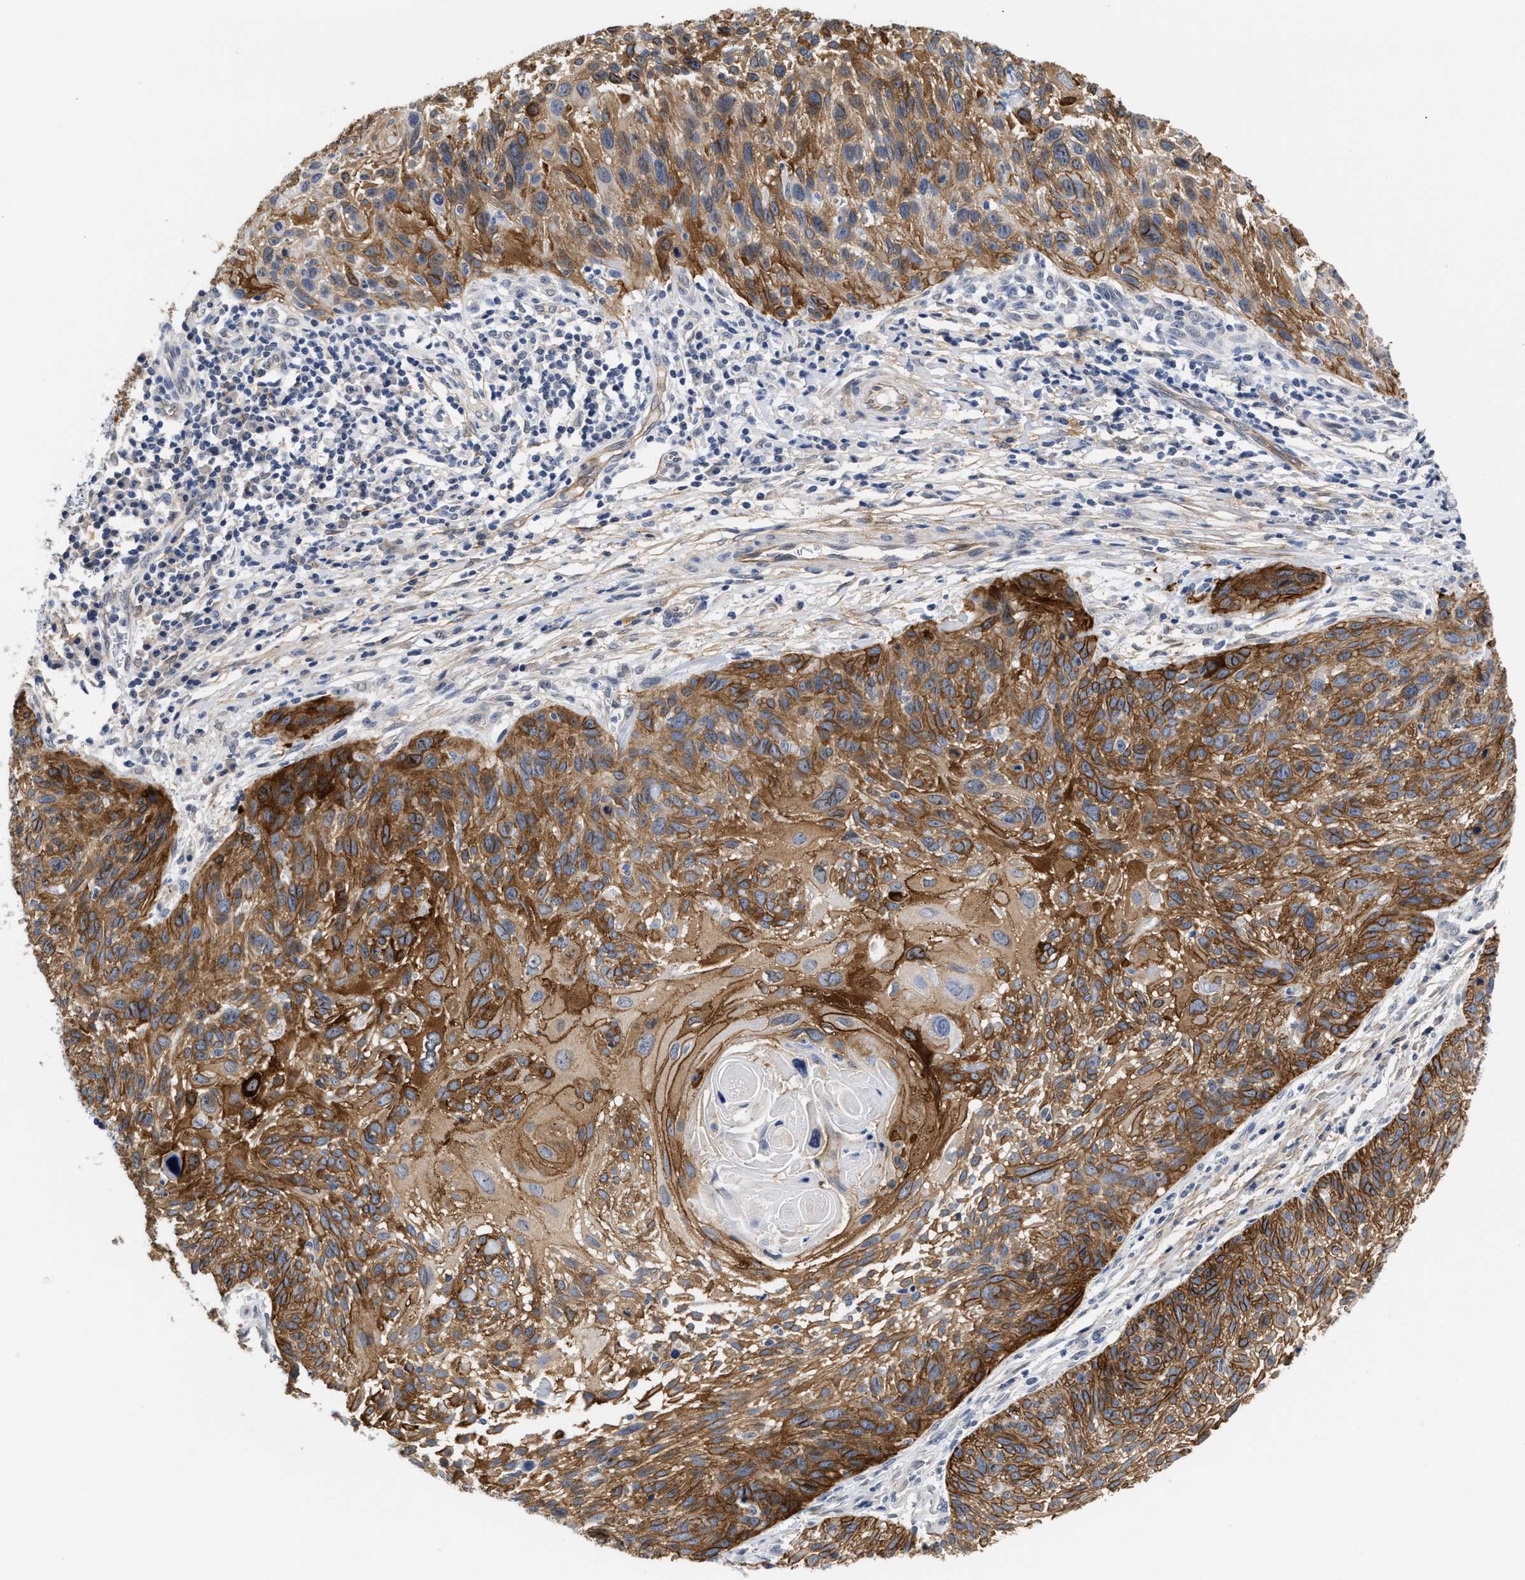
{"staining": {"intensity": "strong", "quantity": ">75%", "location": "cytoplasmic/membranous"}, "tissue": "cervical cancer", "cell_type": "Tumor cells", "image_type": "cancer", "snomed": [{"axis": "morphology", "description": "Squamous cell carcinoma, NOS"}, {"axis": "topography", "description": "Cervix"}], "caption": "Brown immunohistochemical staining in human cervical cancer (squamous cell carcinoma) exhibits strong cytoplasmic/membranous positivity in approximately >75% of tumor cells.", "gene": "AHNAK2", "patient": {"sex": "female", "age": 51}}